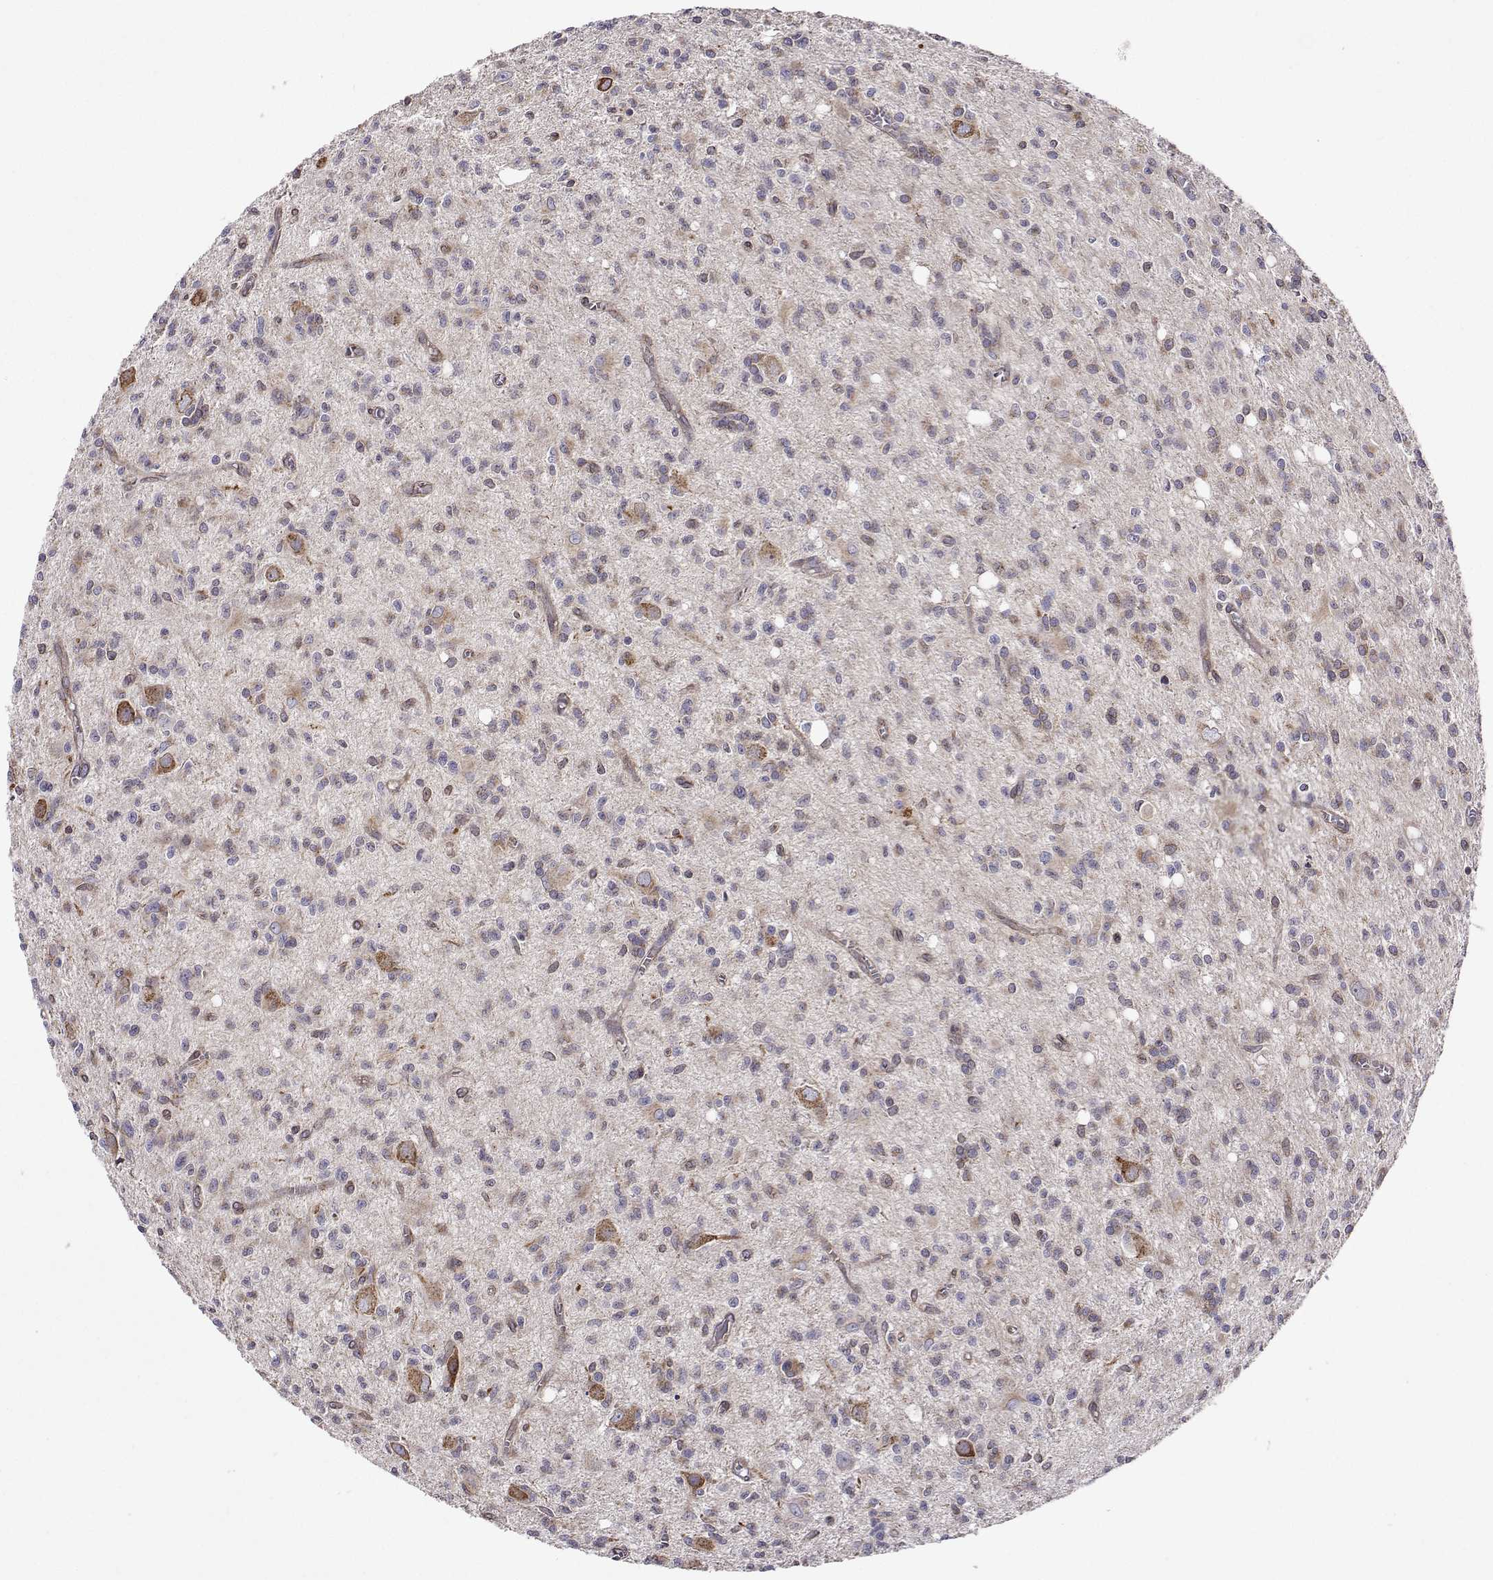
{"staining": {"intensity": "negative", "quantity": "none", "location": "none"}, "tissue": "glioma", "cell_type": "Tumor cells", "image_type": "cancer", "snomed": [{"axis": "morphology", "description": "Glioma, malignant, Low grade"}, {"axis": "topography", "description": "Brain"}], "caption": "This image is of glioma stained with immunohistochemistry to label a protein in brown with the nuclei are counter-stained blue. There is no expression in tumor cells.", "gene": "PGRMC2", "patient": {"sex": "male", "age": 64}}